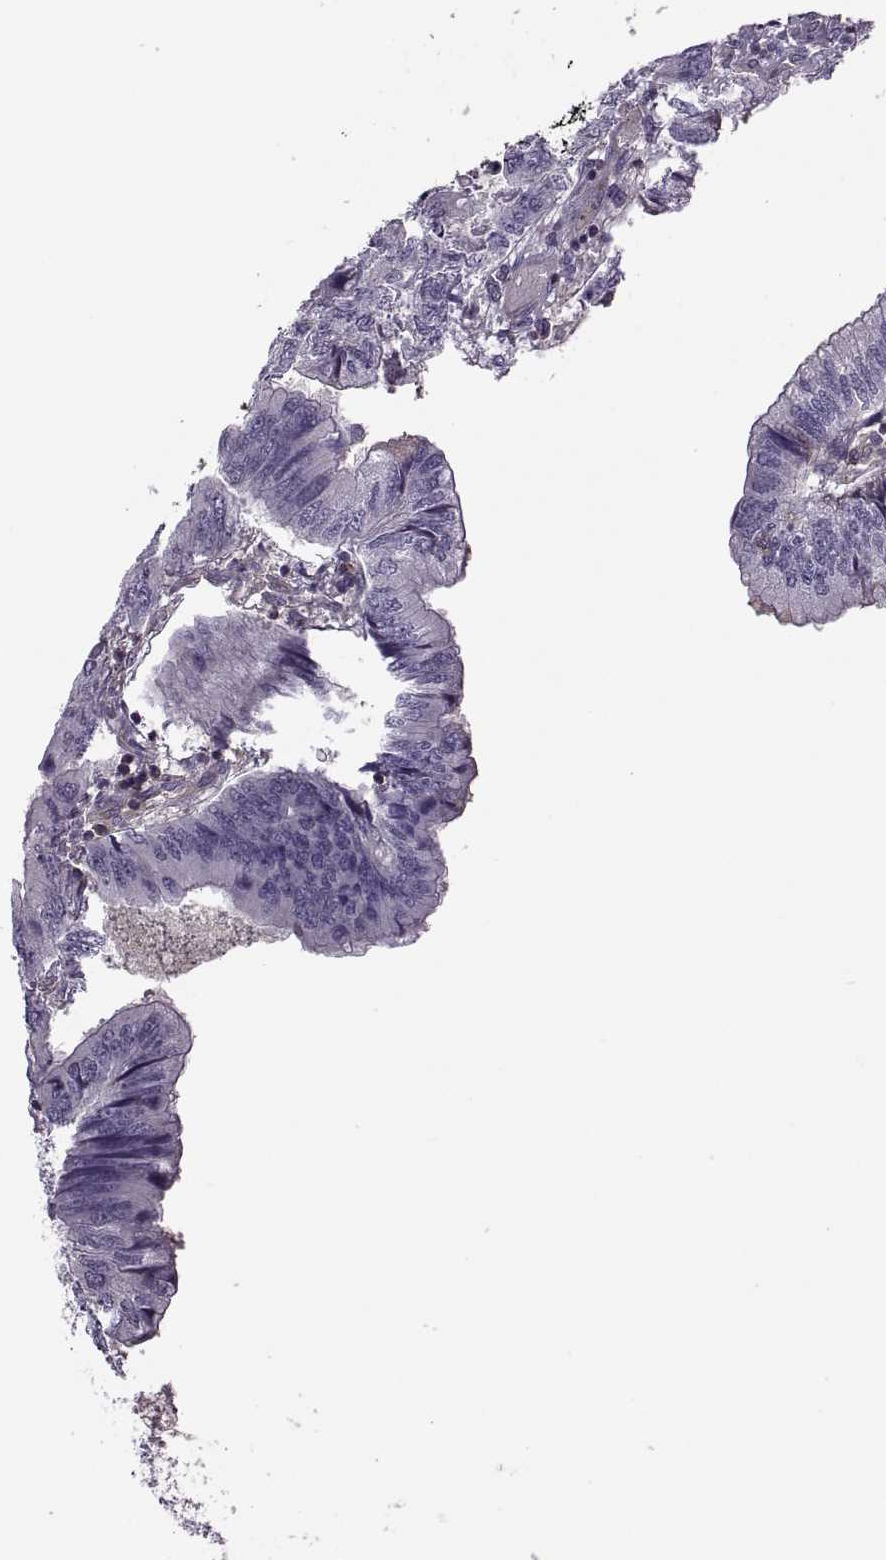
{"staining": {"intensity": "negative", "quantity": "none", "location": "none"}, "tissue": "colorectal cancer", "cell_type": "Tumor cells", "image_type": "cancer", "snomed": [{"axis": "morphology", "description": "Adenocarcinoma, NOS"}, {"axis": "topography", "description": "Colon"}], "caption": "Tumor cells show no significant positivity in colorectal cancer.", "gene": "SLC2A3", "patient": {"sex": "male", "age": 53}}